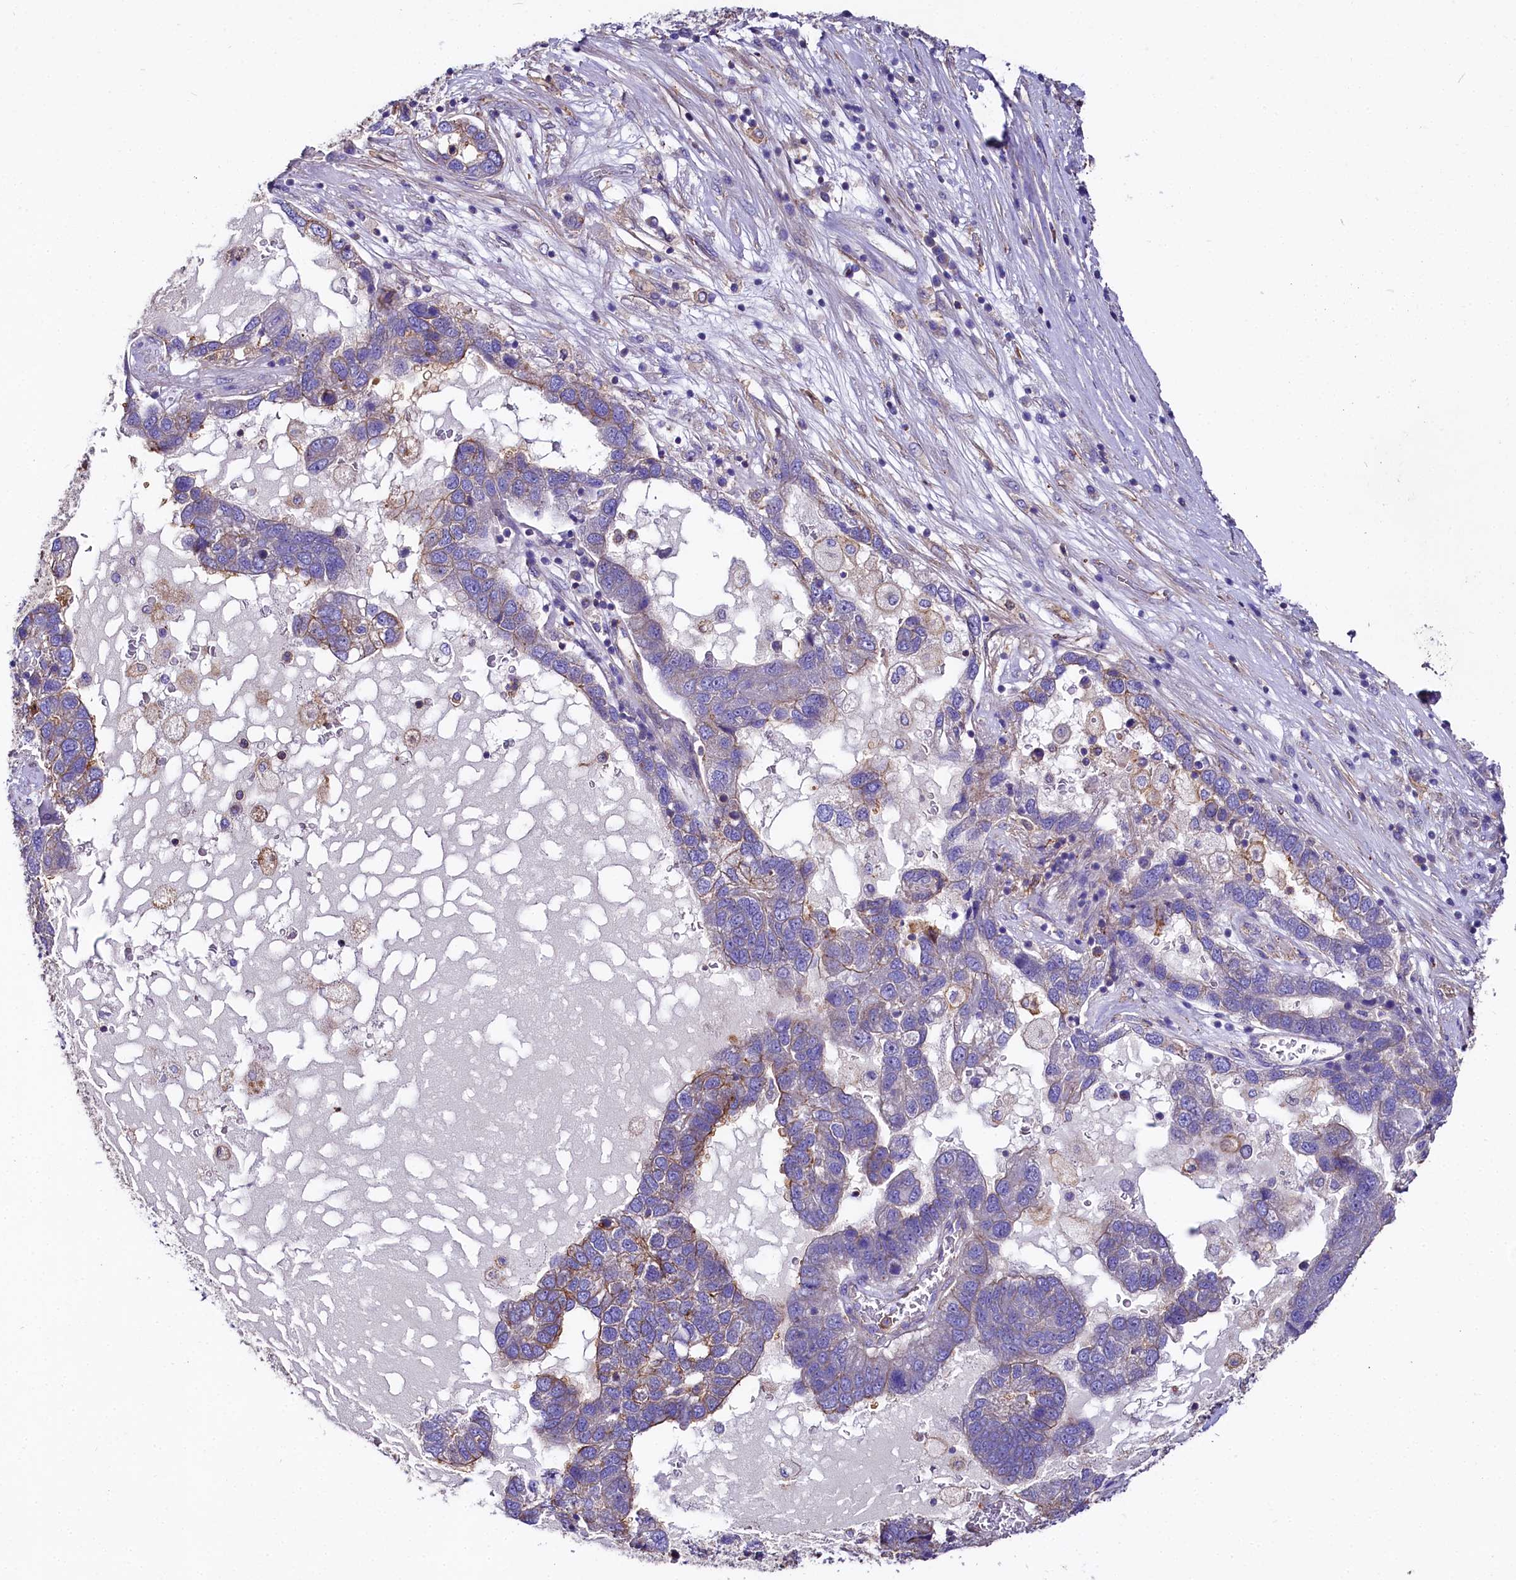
{"staining": {"intensity": "weak", "quantity": "<25%", "location": "cytoplasmic/membranous"}, "tissue": "pancreatic cancer", "cell_type": "Tumor cells", "image_type": "cancer", "snomed": [{"axis": "morphology", "description": "Adenocarcinoma, NOS"}, {"axis": "topography", "description": "Pancreas"}], "caption": "DAB (3,3'-diaminobenzidine) immunohistochemical staining of human pancreatic cancer (adenocarcinoma) shows no significant staining in tumor cells. The staining was performed using DAB to visualize the protein expression in brown, while the nuclei were stained in blue with hematoxylin (Magnification: 20x).", "gene": "FCHSD2", "patient": {"sex": "female", "age": 61}}